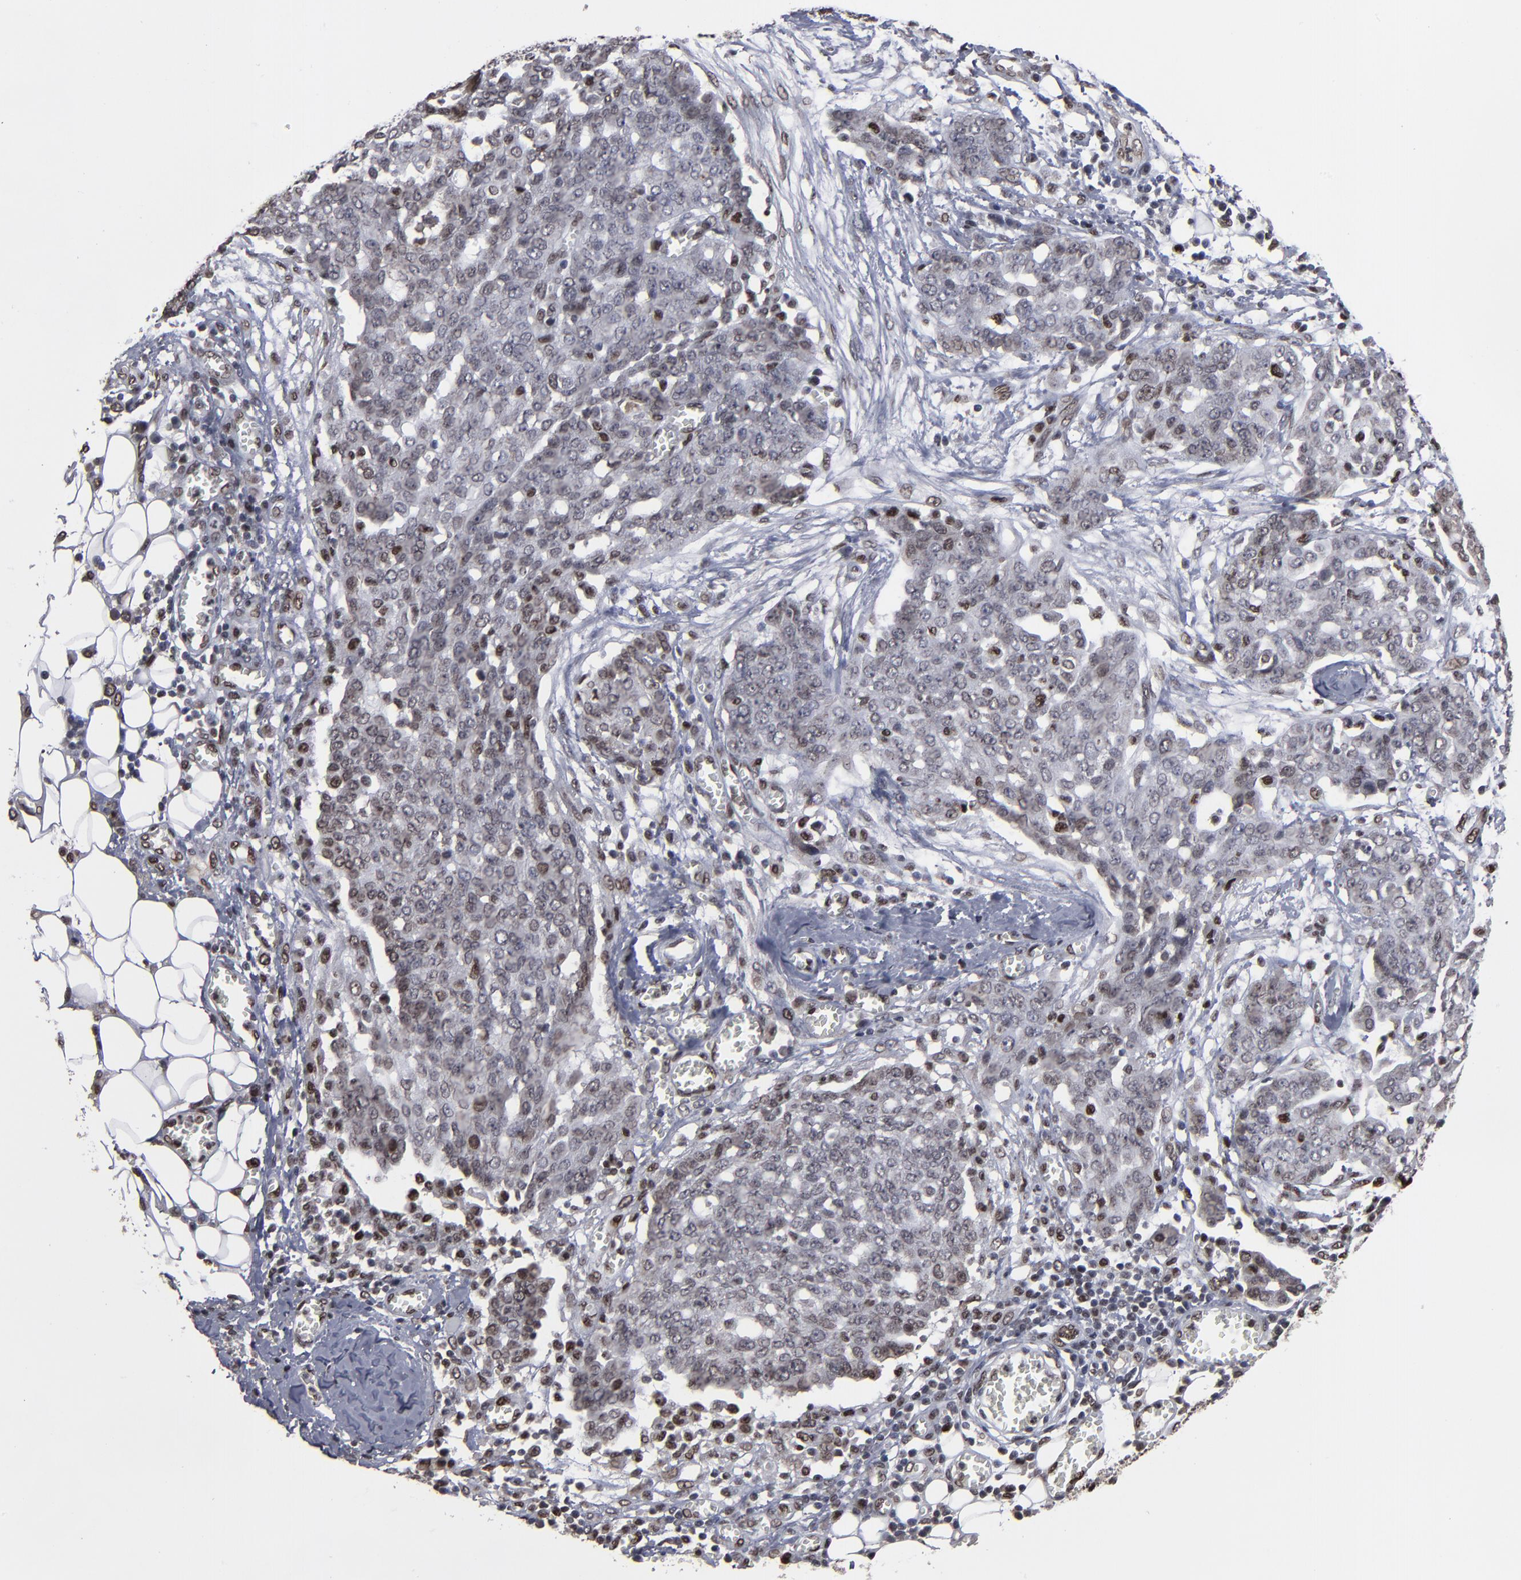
{"staining": {"intensity": "weak", "quantity": "25%-75%", "location": "nuclear"}, "tissue": "ovarian cancer", "cell_type": "Tumor cells", "image_type": "cancer", "snomed": [{"axis": "morphology", "description": "Cystadenocarcinoma, serous, NOS"}, {"axis": "topography", "description": "Soft tissue"}, {"axis": "topography", "description": "Ovary"}], "caption": "Human serous cystadenocarcinoma (ovarian) stained with a brown dye displays weak nuclear positive positivity in approximately 25%-75% of tumor cells.", "gene": "BAZ1A", "patient": {"sex": "female", "age": 57}}